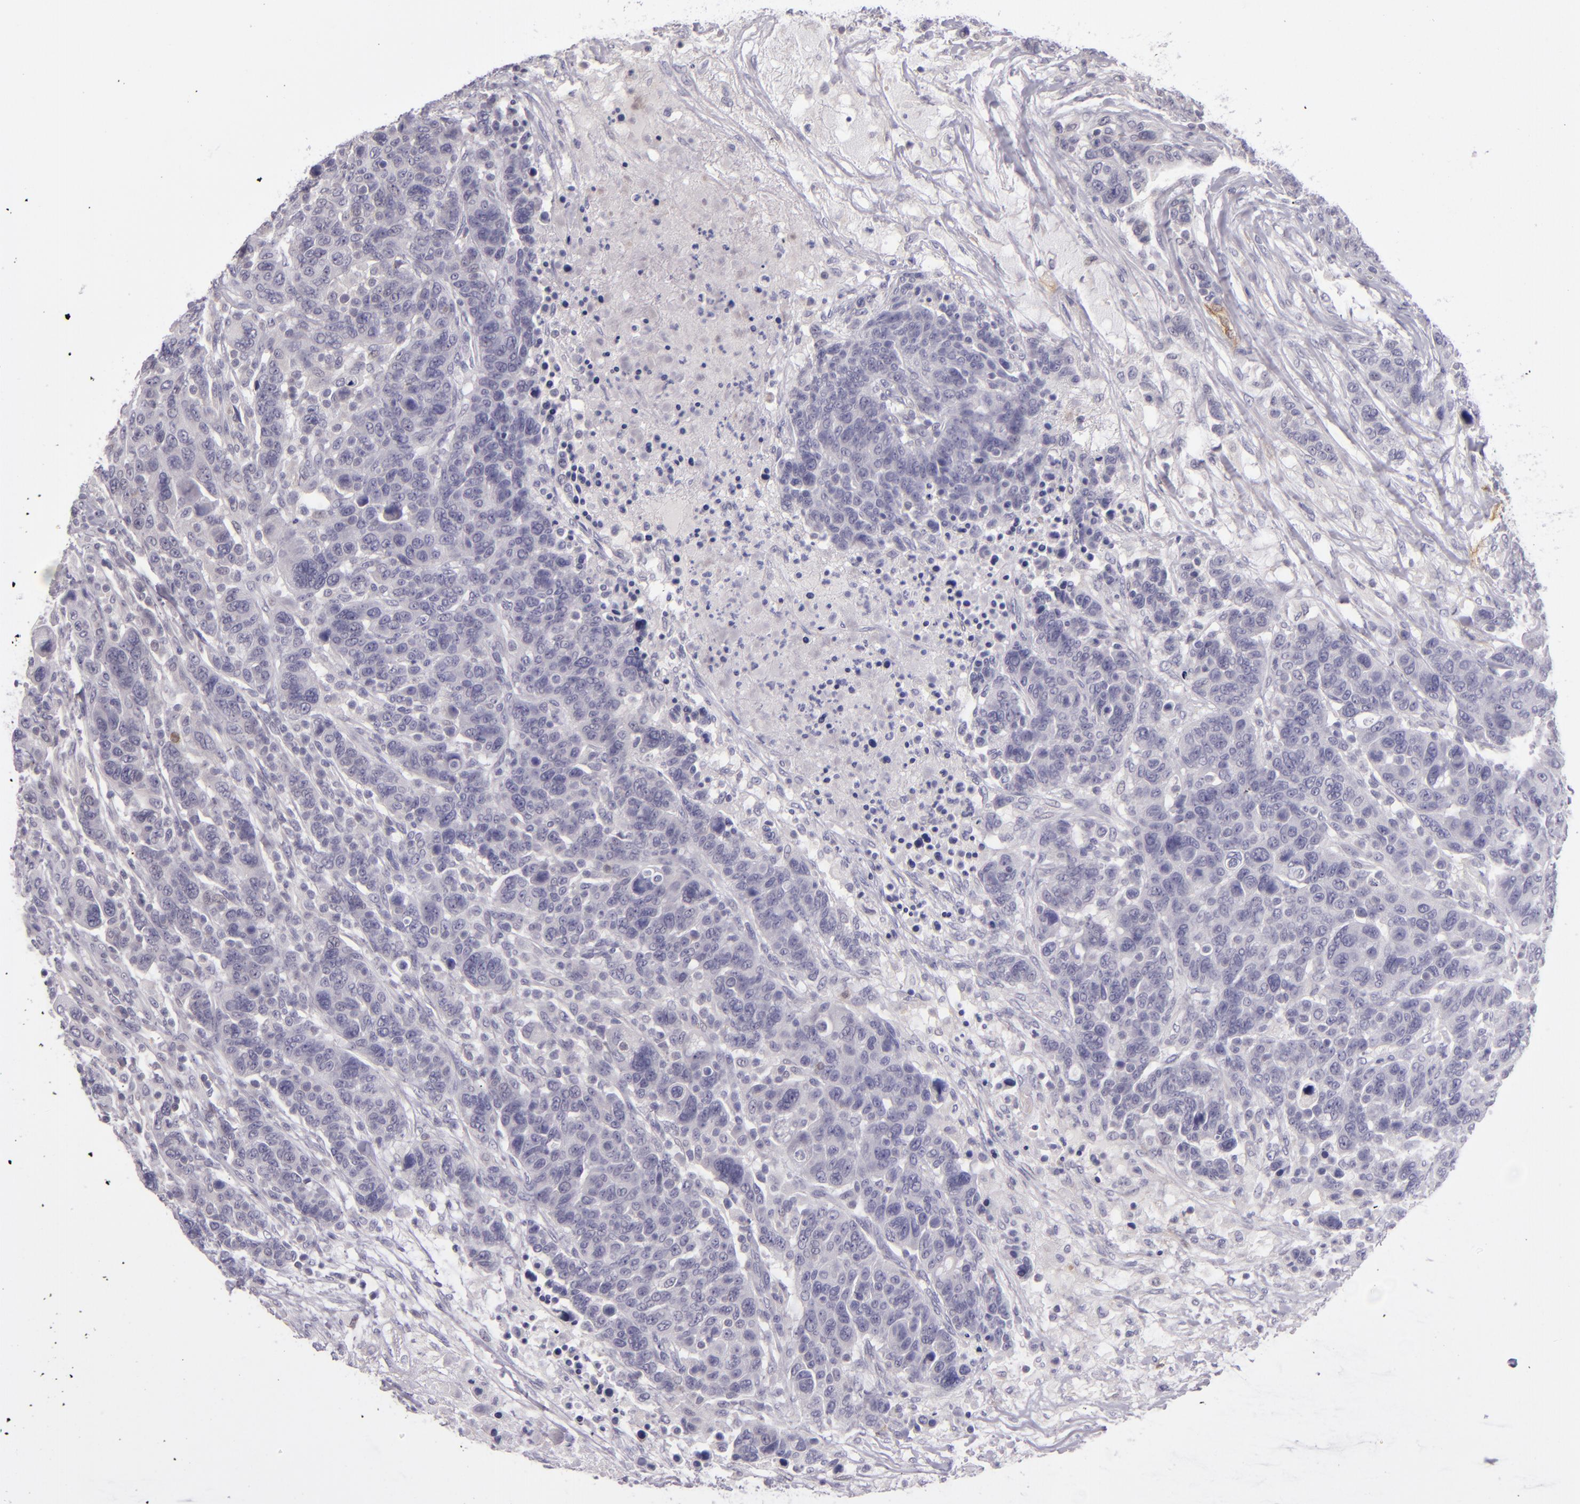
{"staining": {"intensity": "negative", "quantity": "none", "location": "none"}, "tissue": "breast cancer", "cell_type": "Tumor cells", "image_type": "cancer", "snomed": [{"axis": "morphology", "description": "Duct carcinoma"}, {"axis": "topography", "description": "Breast"}], "caption": "Immunohistochemistry histopathology image of neoplastic tissue: human breast cancer (infiltrating ductal carcinoma) stained with DAB reveals no significant protein expression in tumor cells.", "gene": "SNCB", "patient": {"sex": "female", "age": 37}}